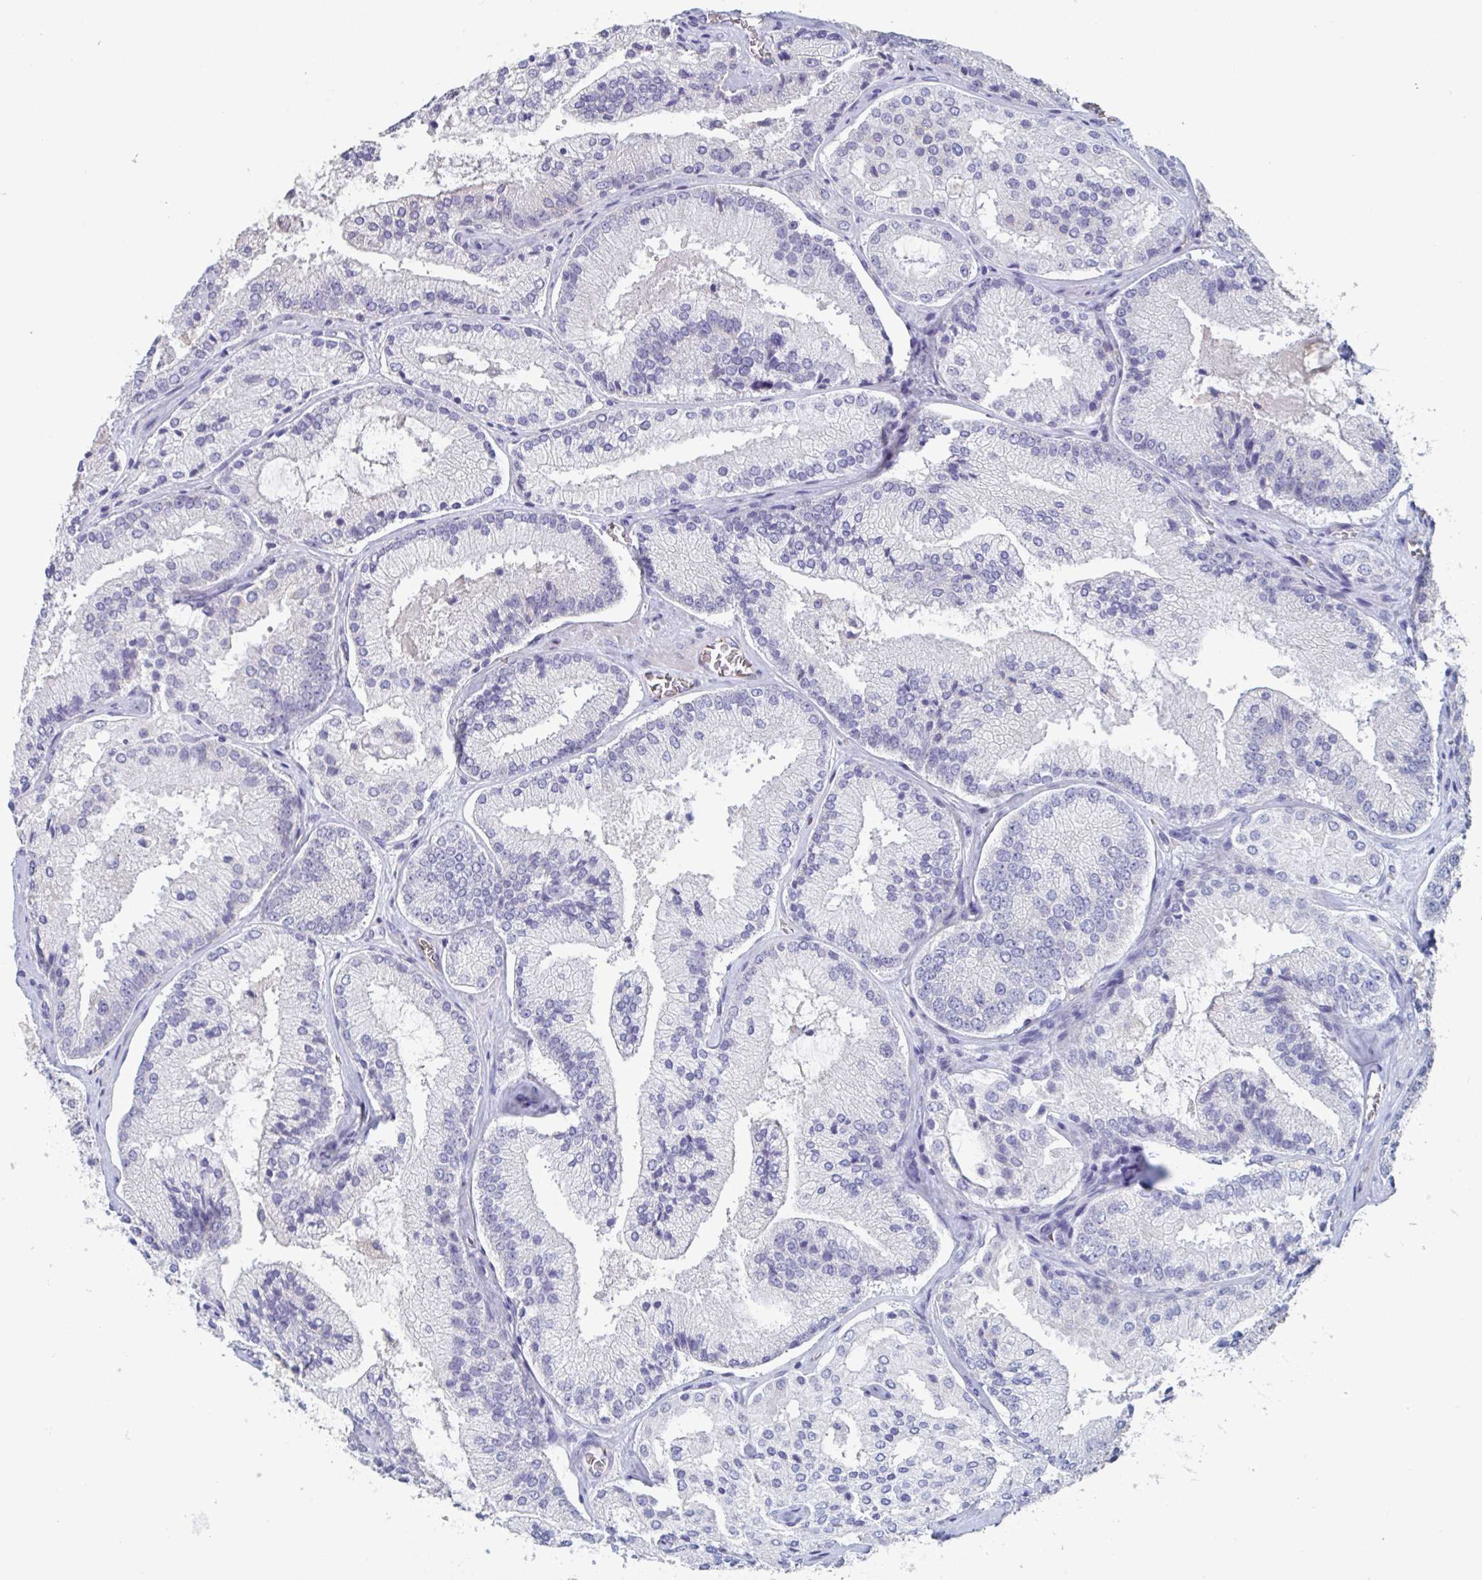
{"staining": {"intensity": "negative", "quantity": "none", "location": "none"}, "tissue": "prostate cancer", "cell_type": "Tumor cells", "image_type": "cancer", "snomed": [{"axis": "morphology", "description": "Adenocarcinoma, High grade"}, {"axis": "topography", "description": "Prostate"}], "caption": "High-grade adenocarcinoma (prostate) was stained to show a protein in brown. There is no significant positivity in tumor cells.", "gene": "ABHD16A", "patient": {"sex": "male", "age": 73}}